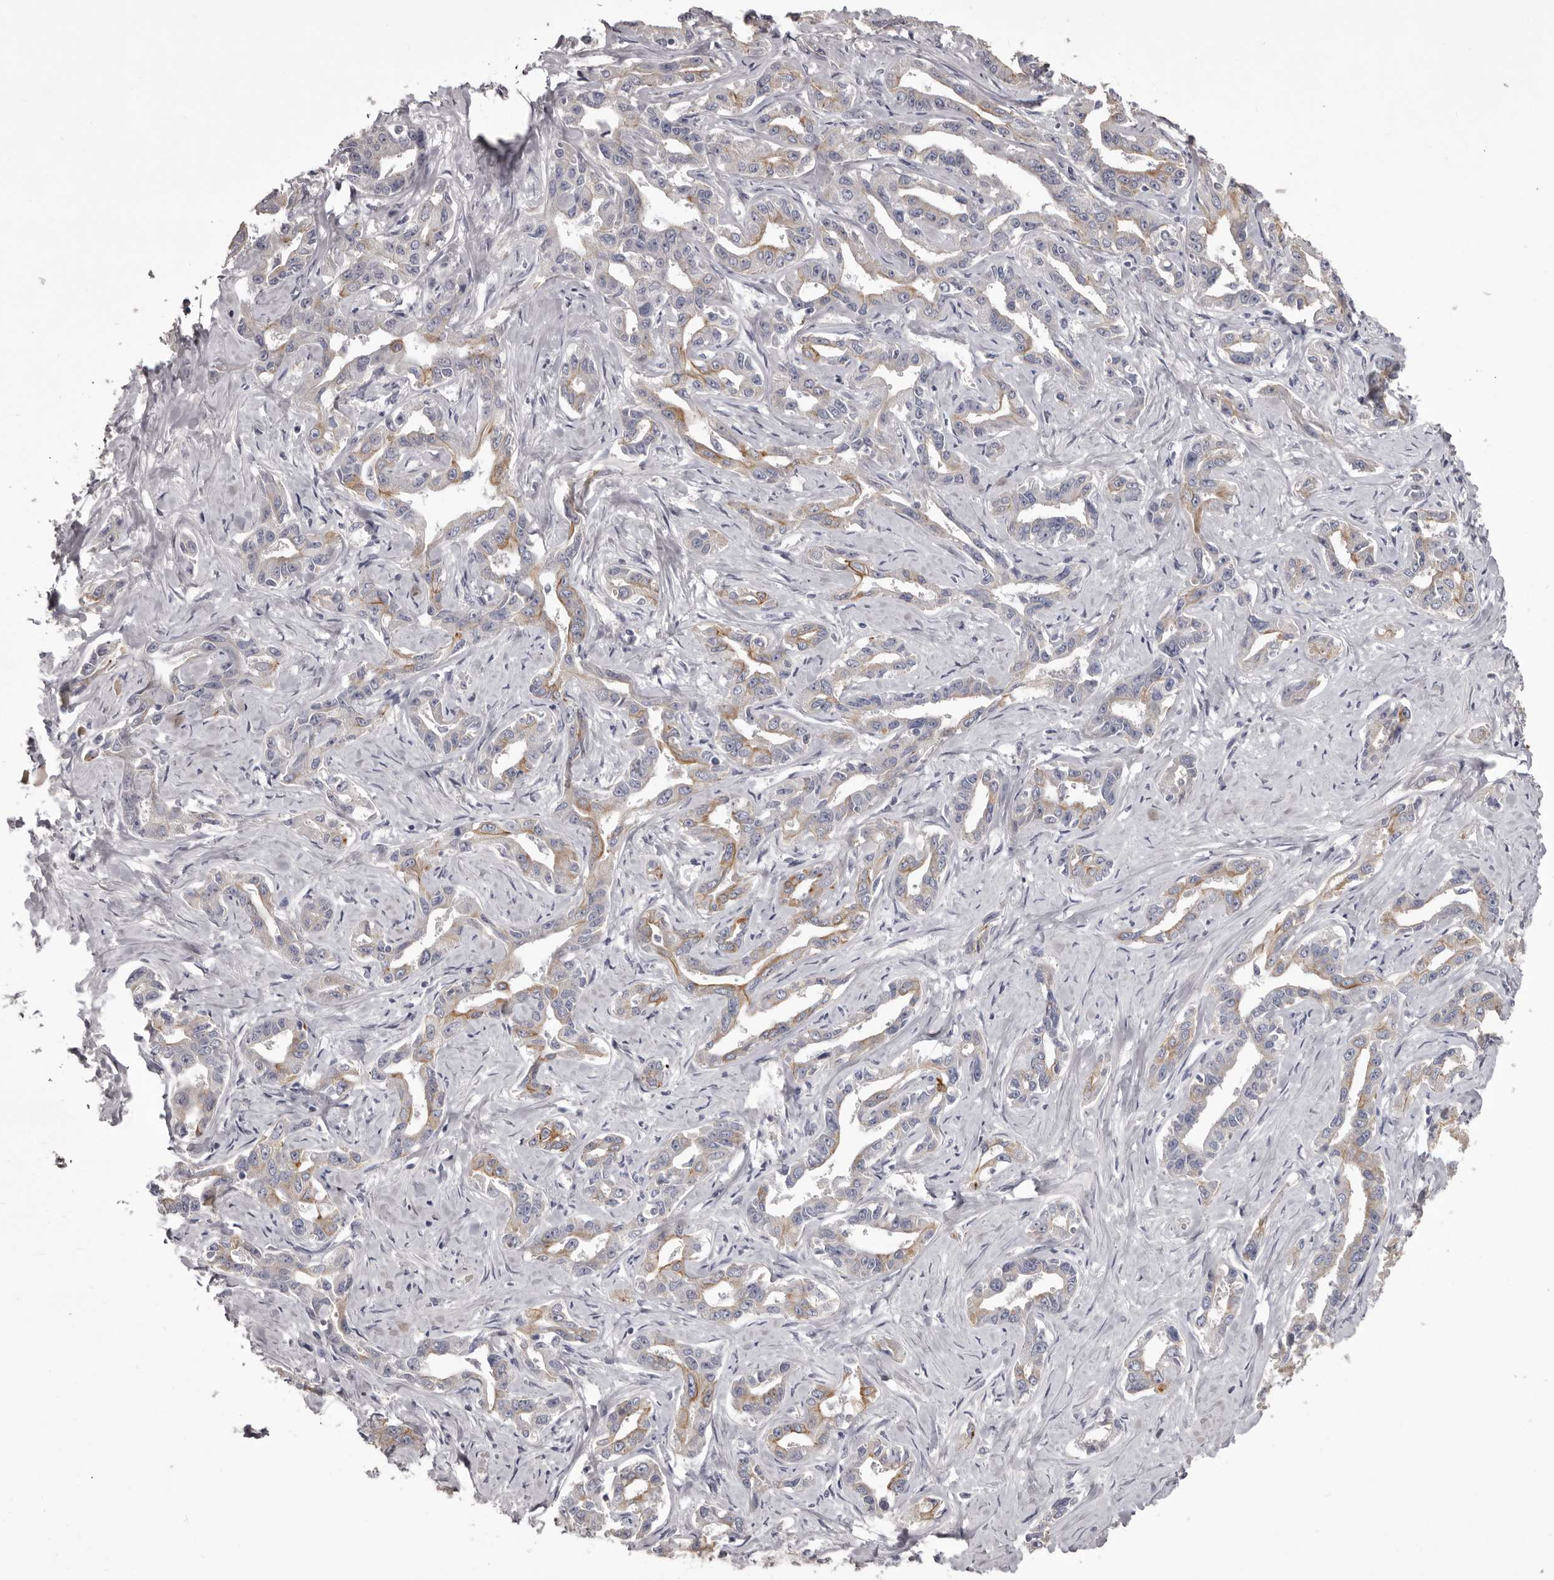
{"staining": {"intensity": "weak", "quantity": "25%-75%", "location": "cytoplasmic/membranous"}, "tissue": "liver cancer", "cell_type": "Tumor cells", "image_type": "cancer", "snomed": [{"axis": "morphology", "description": "Cholangiocarcinoma"}, {"axis": "topography", "description": "Liver"}], "caption": "Brown immunohistochemical staining in human liver cholangiocarcinoma demonstrates weak cytoplasmic/membranous positivity in approximately 25%-75% of tumor cells.", "gene": "LPAR6", "patient": {"sex": "male", "age": 59}}